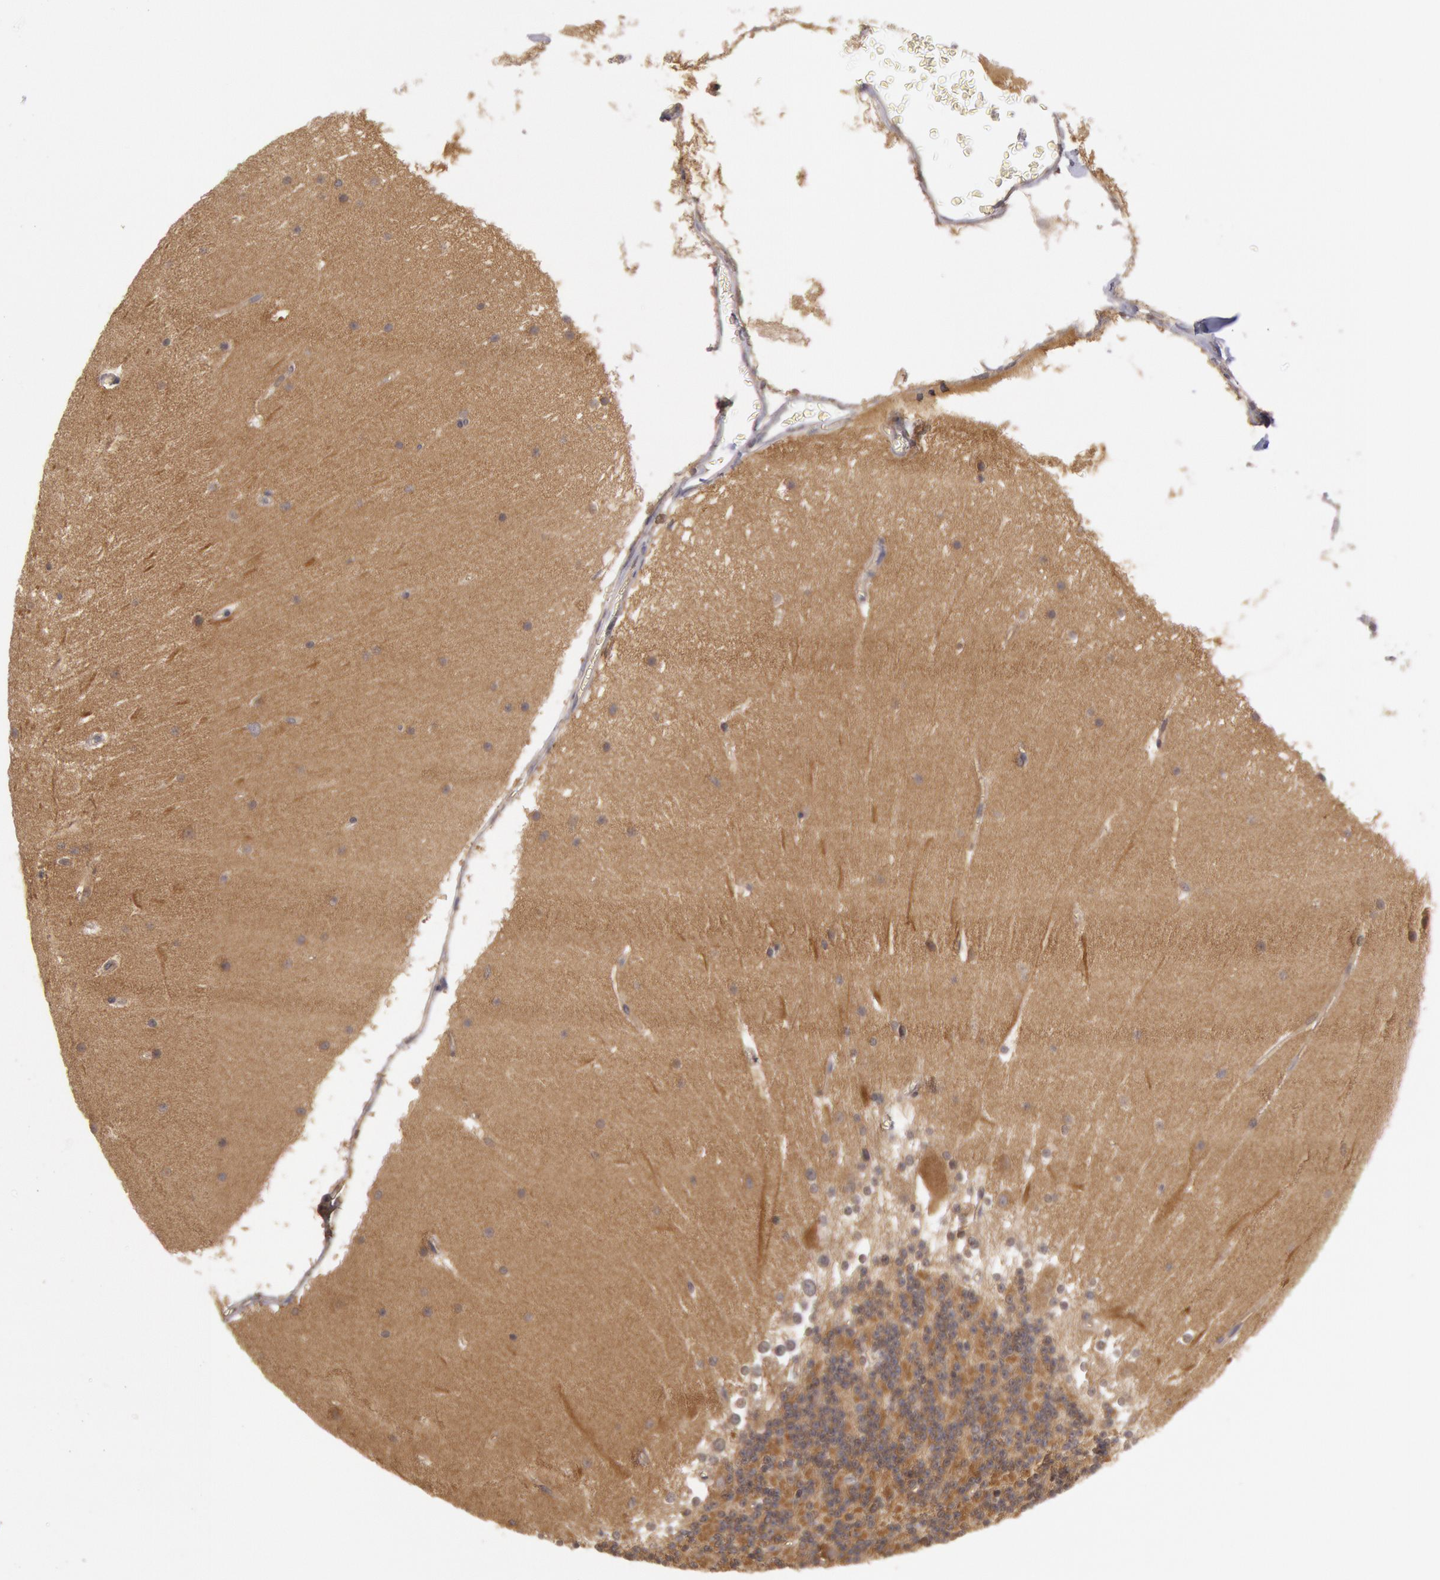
{"staining": {"intensity": "moderate", "quantity": ">75%", "location": "cytoplasmic/membranous"}, "tissue": "cerebellum", "cell_type": "Cells in granular layer", "image_type": "normal", "snomed": [{"axis": "morphology", "description": "Normal tissue, NOS"}, {"axis": "topography", "description": "Cerebellum"}], "caption": "Human cerebellum stained for a protein (brown) demonstrates moderate cytoplasmic/membranous positive positivity in about >75% of cells in granular layer.", "gene": "BRAF", "patient": {"sex": "female", "age": 19}}